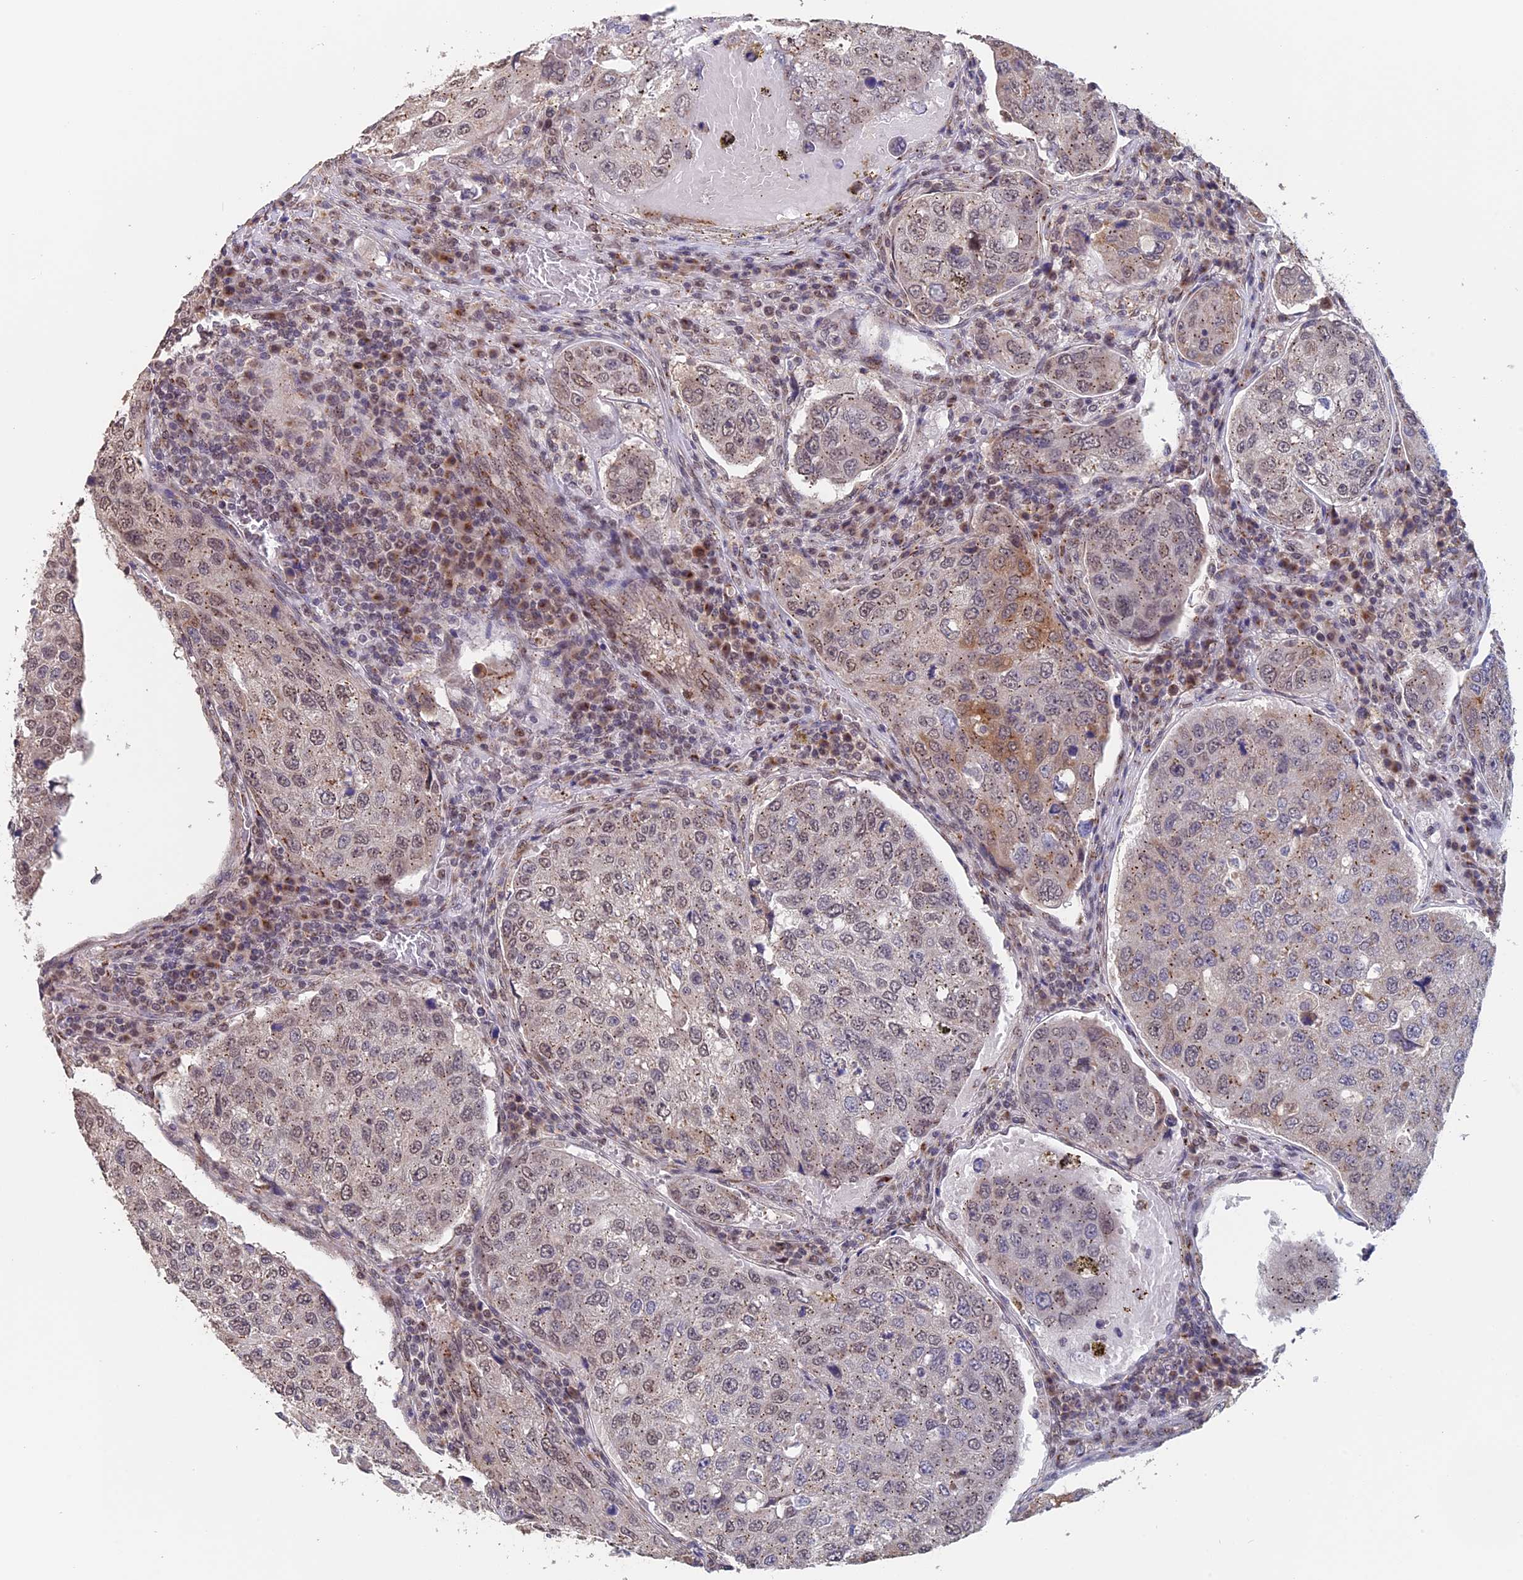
{"staining": {"intensity": "weak", "quantity": ">75%", "location": "cytoplasmic/membranous,nuclear"}, "tissue": "urothelial cancer", "cell_type": "Tumor cells", "image_type": "cancer", "snomed": [{"axis": "morphology", "description": "Urothelial carcinoma, High grade"}, {"axis": "topography", "description": "Lymph node"}, {"axis": "topography", "description": "Urinary bladder"}], "caption": "This photomicrograph shows immunohistochemistry (IHC) staining of human urothelial cancer, with low weak cytoplasmic/membranous and nuclear expression in about >75% of tumor cells.", "gene": "PIGQ", "patient": {"sex": "male", "age": 51}}